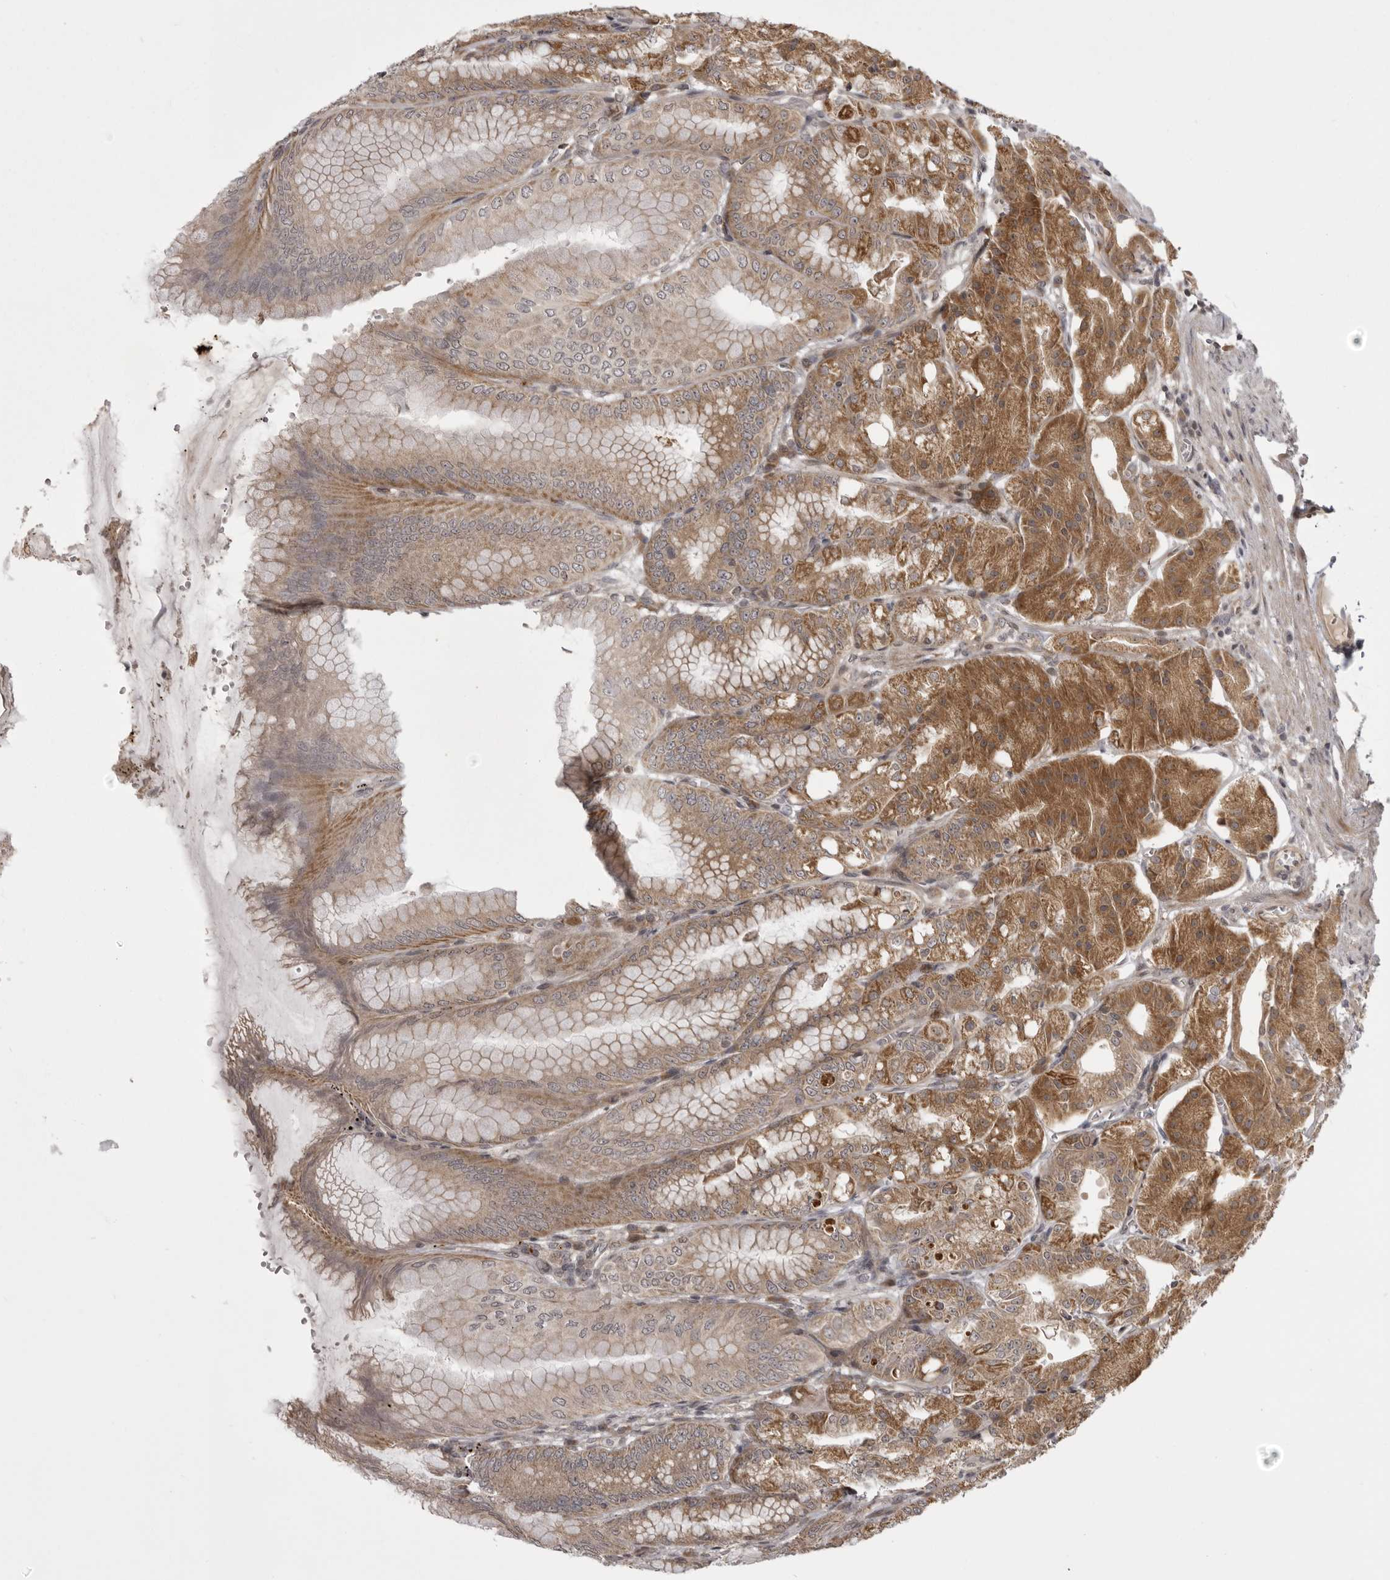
{"staining": {"intensity": "moderate", "quantity": ">75%", "location": "cytoplasmic/membranous"}, "tissue": "stomach", "cell_type": "Glandular cells", "image_type": "normal", "snomed": [{"axis": "morphology", "description": "Normal tissue, NOS"}, {"axis": "topography", "description": "Stomach, lower"}], "caption": "IHC of benign stomach shows medium levels of moderate cytoplasmic/membranous expression in about >75% of glandular cells.", "gene": "C1orf109", "patient": {"sex": "male", "age": 71}}